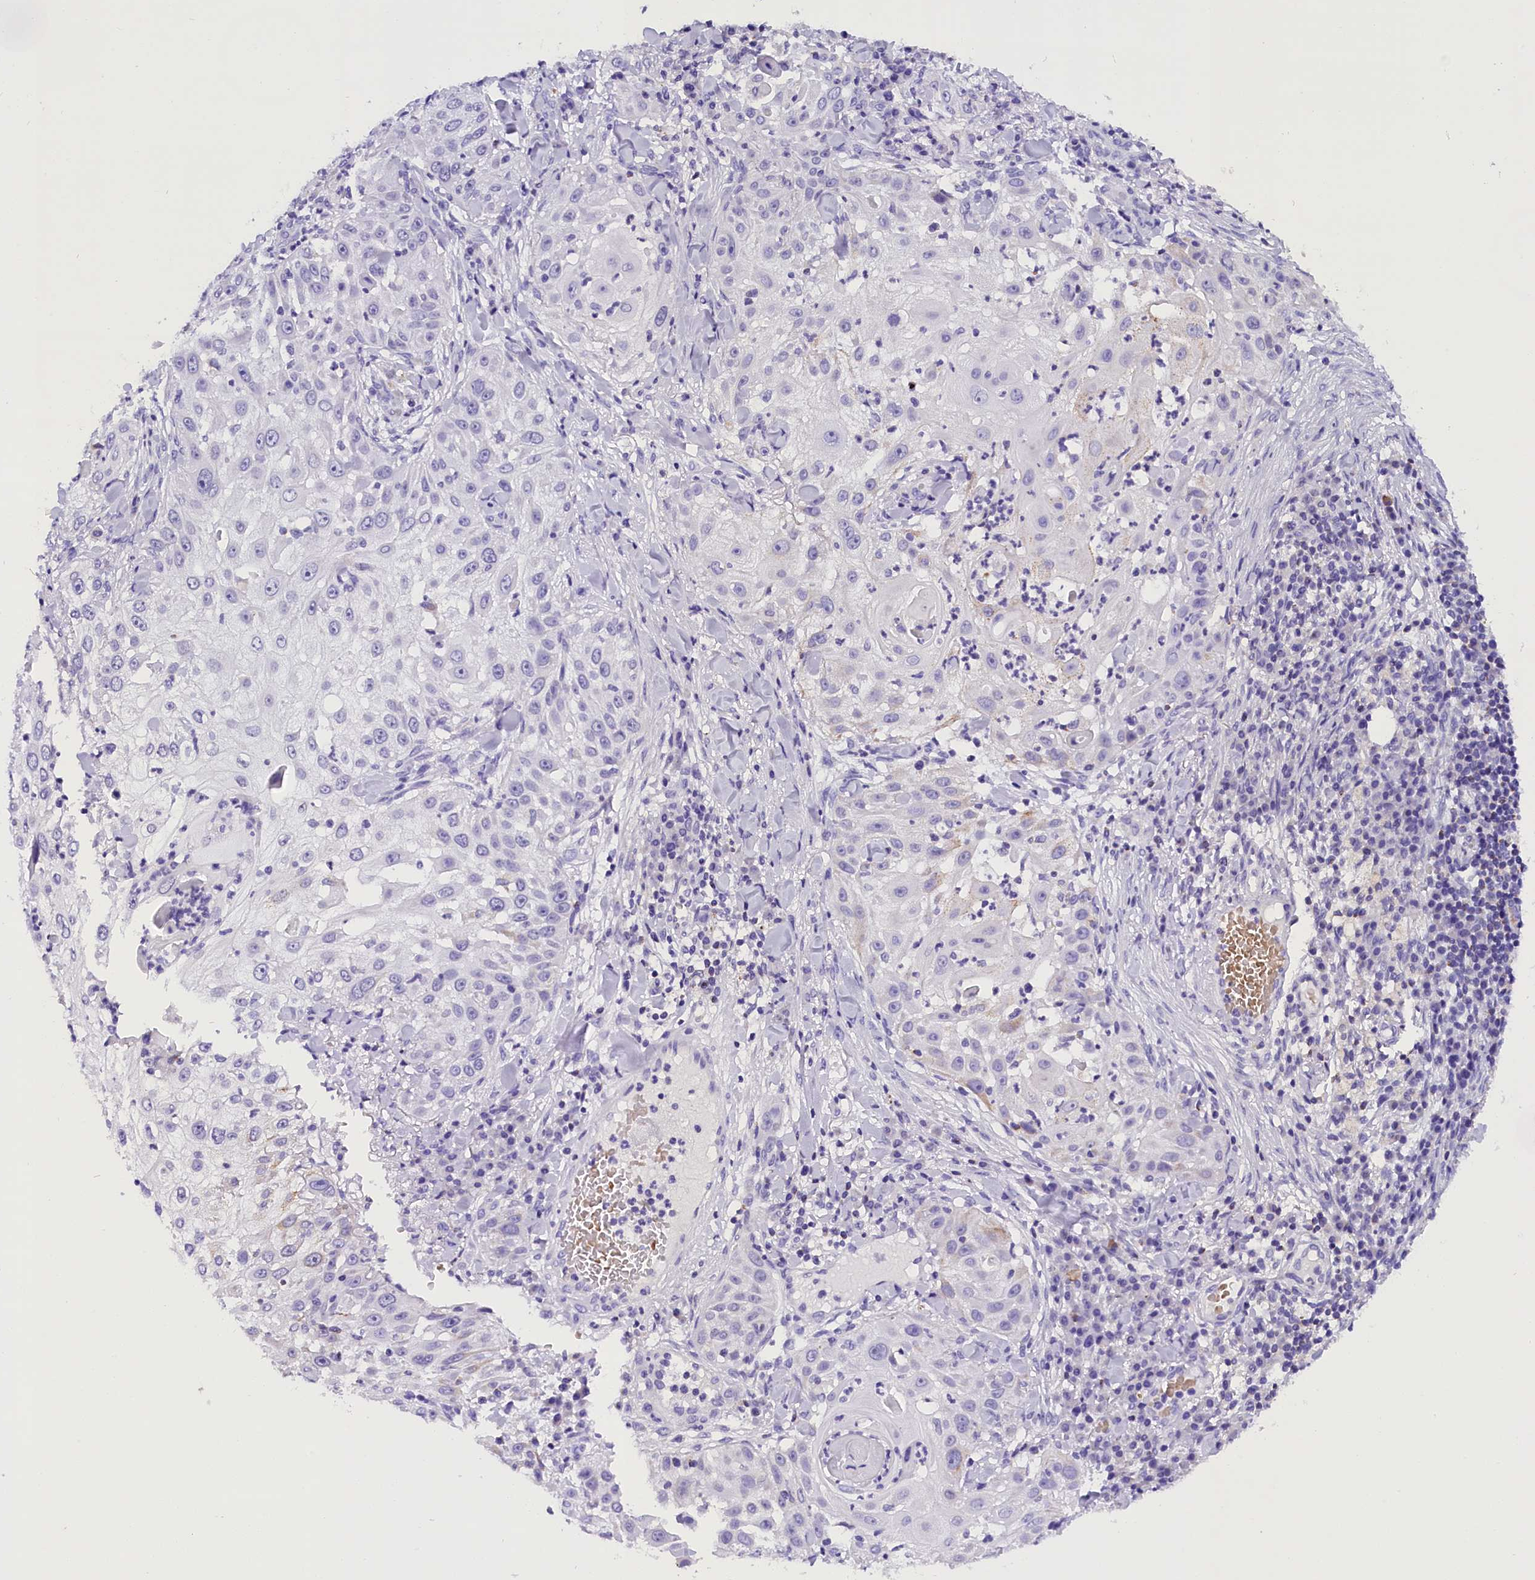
{"staining": {"intensity": "negative", "quantity": "none", "location": "none"}, "tissue": "skin cancer", "cell_type": "Tumor cells", "image_type": "cancer", "snomed": [{"axis": "morphology", "description": "Squamous cell carcinoma, NOS"}, {"axis": "topography", "description": "Skin"}], "caption": "Tumor cells are negative for protein expression in human skin cancer.", "gene": "ABAT", "patient": {"sex": "female", "age": 44}}